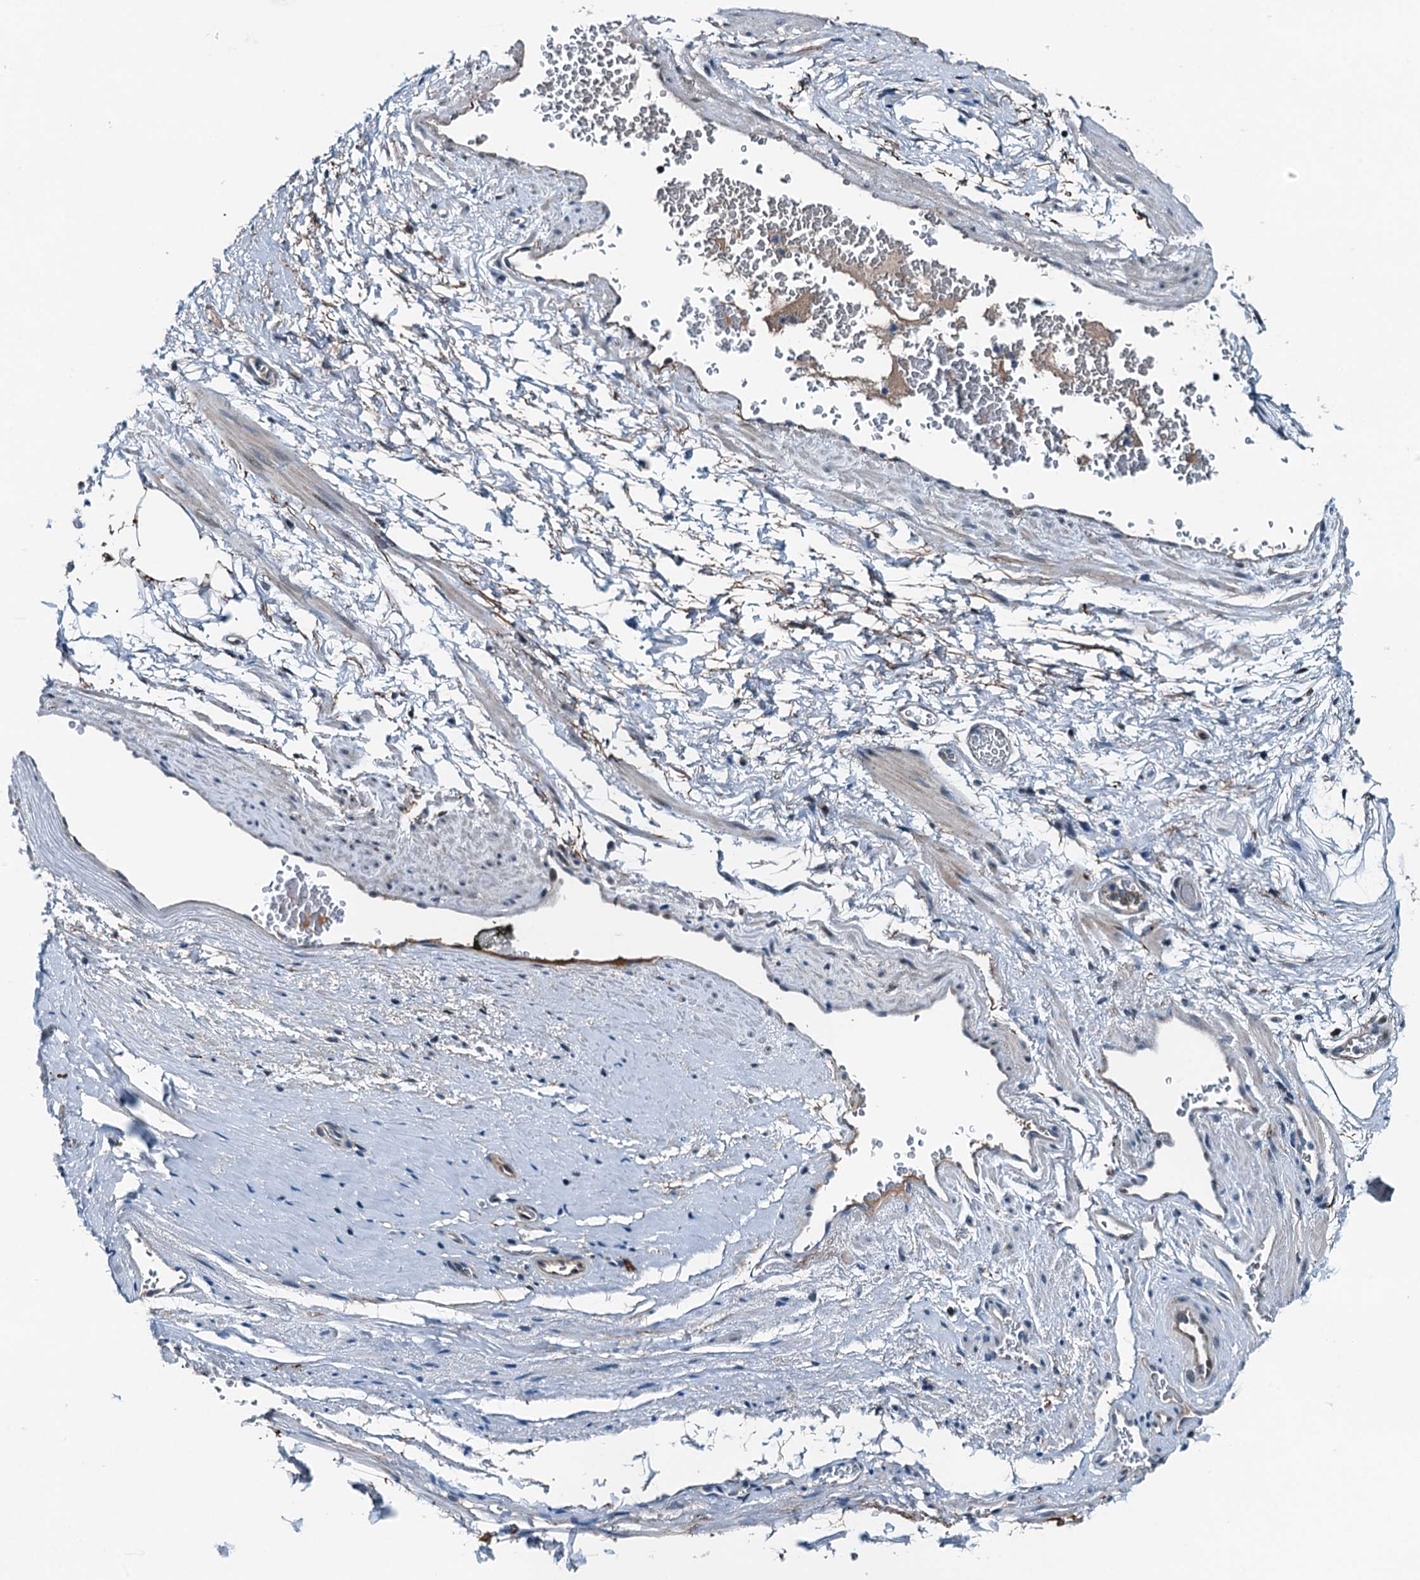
{"staining": {"intensity": "moderate", "quantity": "25%-75%", "location": "cytoplasmic/membranous"}, "tissue": "adipose tissue", "cell_type": "Adipocytes", "image_type": "normal", "snomed": [{"axis": "morphology", "description": "Normal tissue, NOS"}, {"axis": "morphology", "description": "Adenocarcinoma, Low grade"}, {"axis": "topography", "description": "Prostate"}, {"axis": "topography", "description": "Peripheral nerve tissue"}], "caption": "IHC (DAB (3,3'-diaminobenzidine)) staining of benign adipose tissue demonstrates moderate cytoplasmic/membranous protein expression in approximately 25%-75% of adipocytes.", "gene": "TAMALIN", "patient": {"sex": "male", "age": 63}}